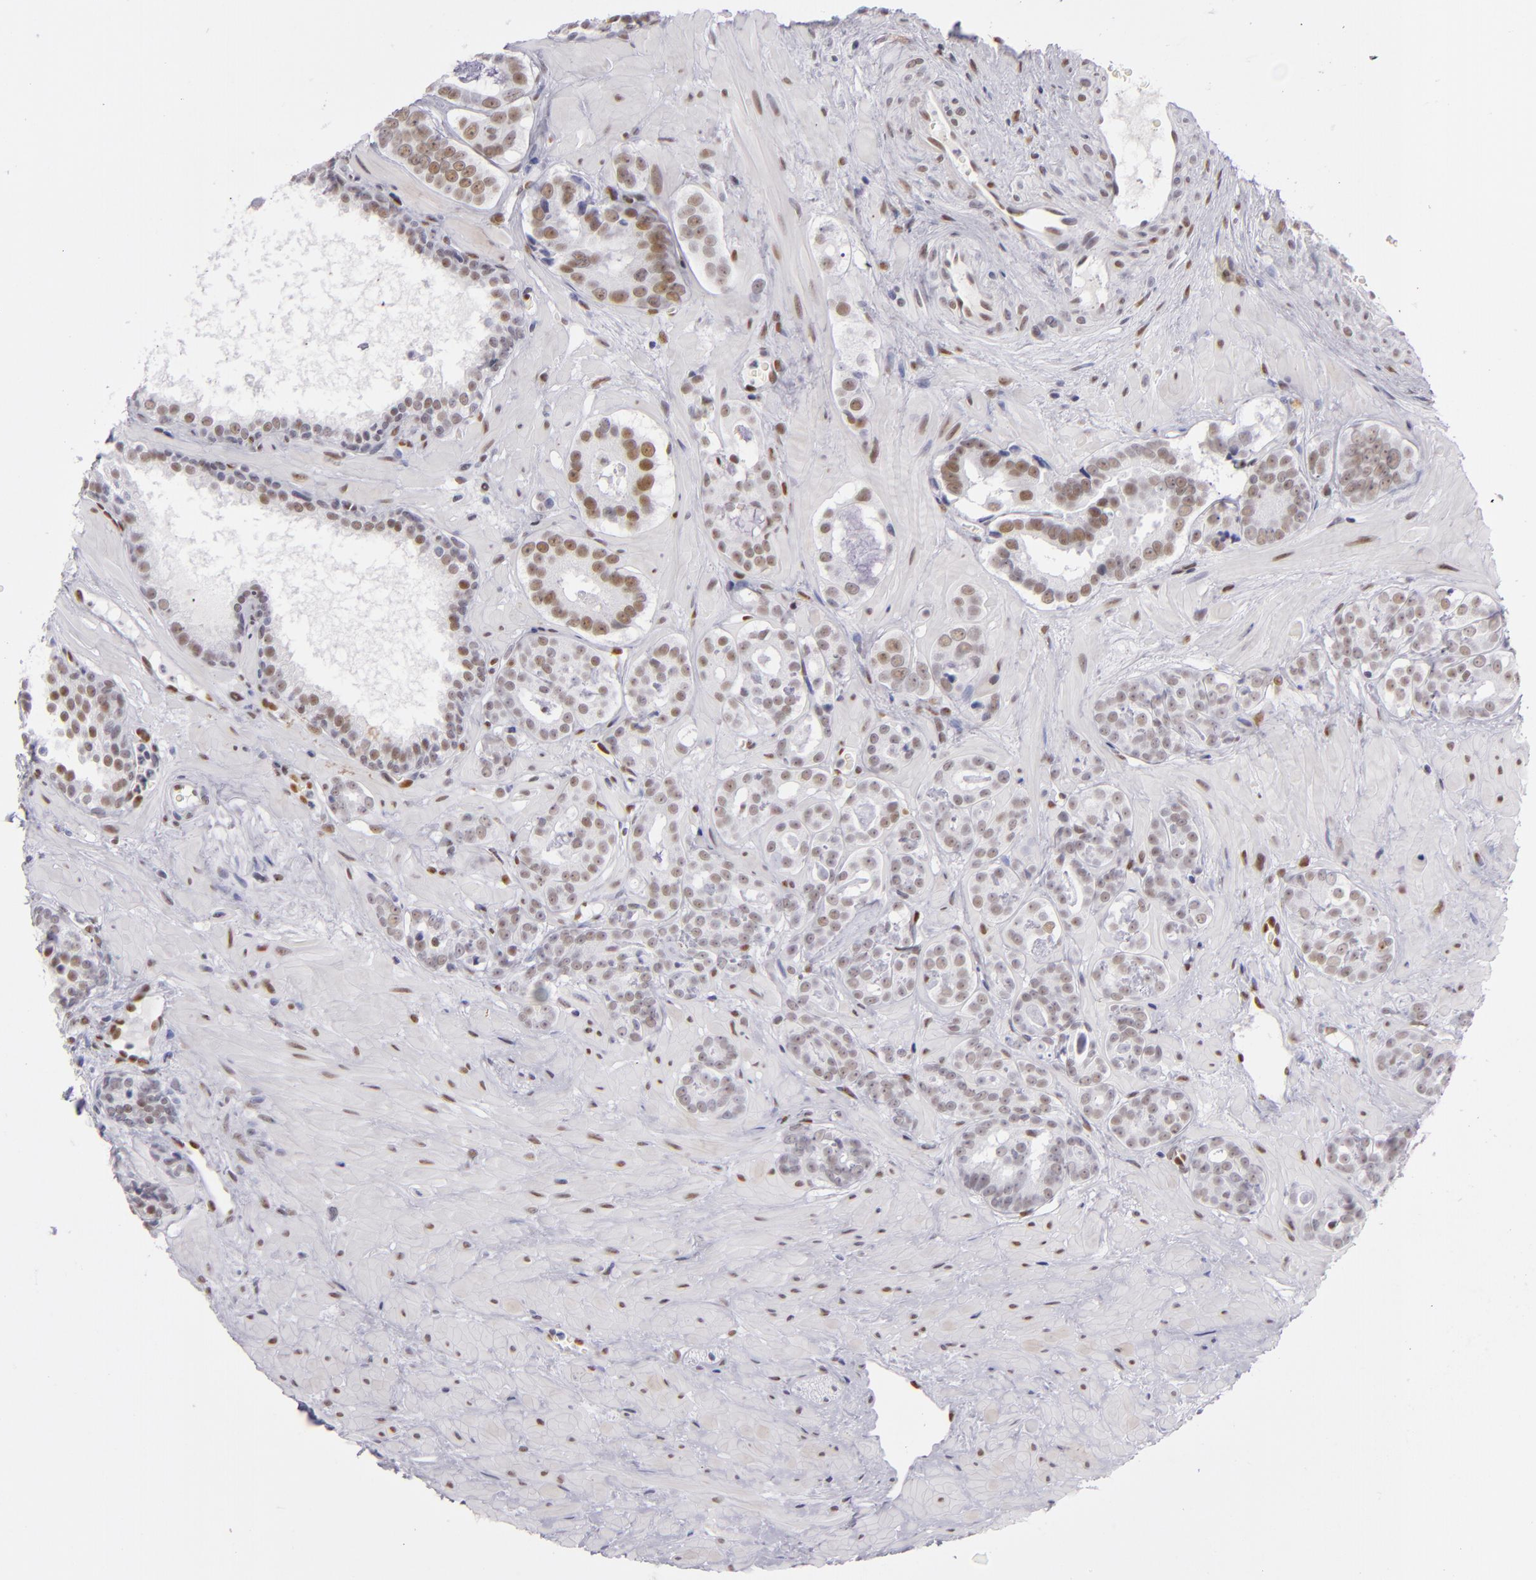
{"staining": {"intensity": "moderate", "quantity": "25%-75%", "location": "nuclear"}, "tissue": "prostate cancer", "cell_type": "Tumor cells", "image_type": "cancer", "snomed": [{"axis": "morphology", "description": "Adenocarcinoma, Low grade"}, {"axis": "topography", "description": "Prostate"}], "caption": "Tumor cells display moderate nuclear staining in about 25%-75% of cells in prostate cancer.", "gene": "TOP3A", "patient": {"sex": "male", "age": 57}}